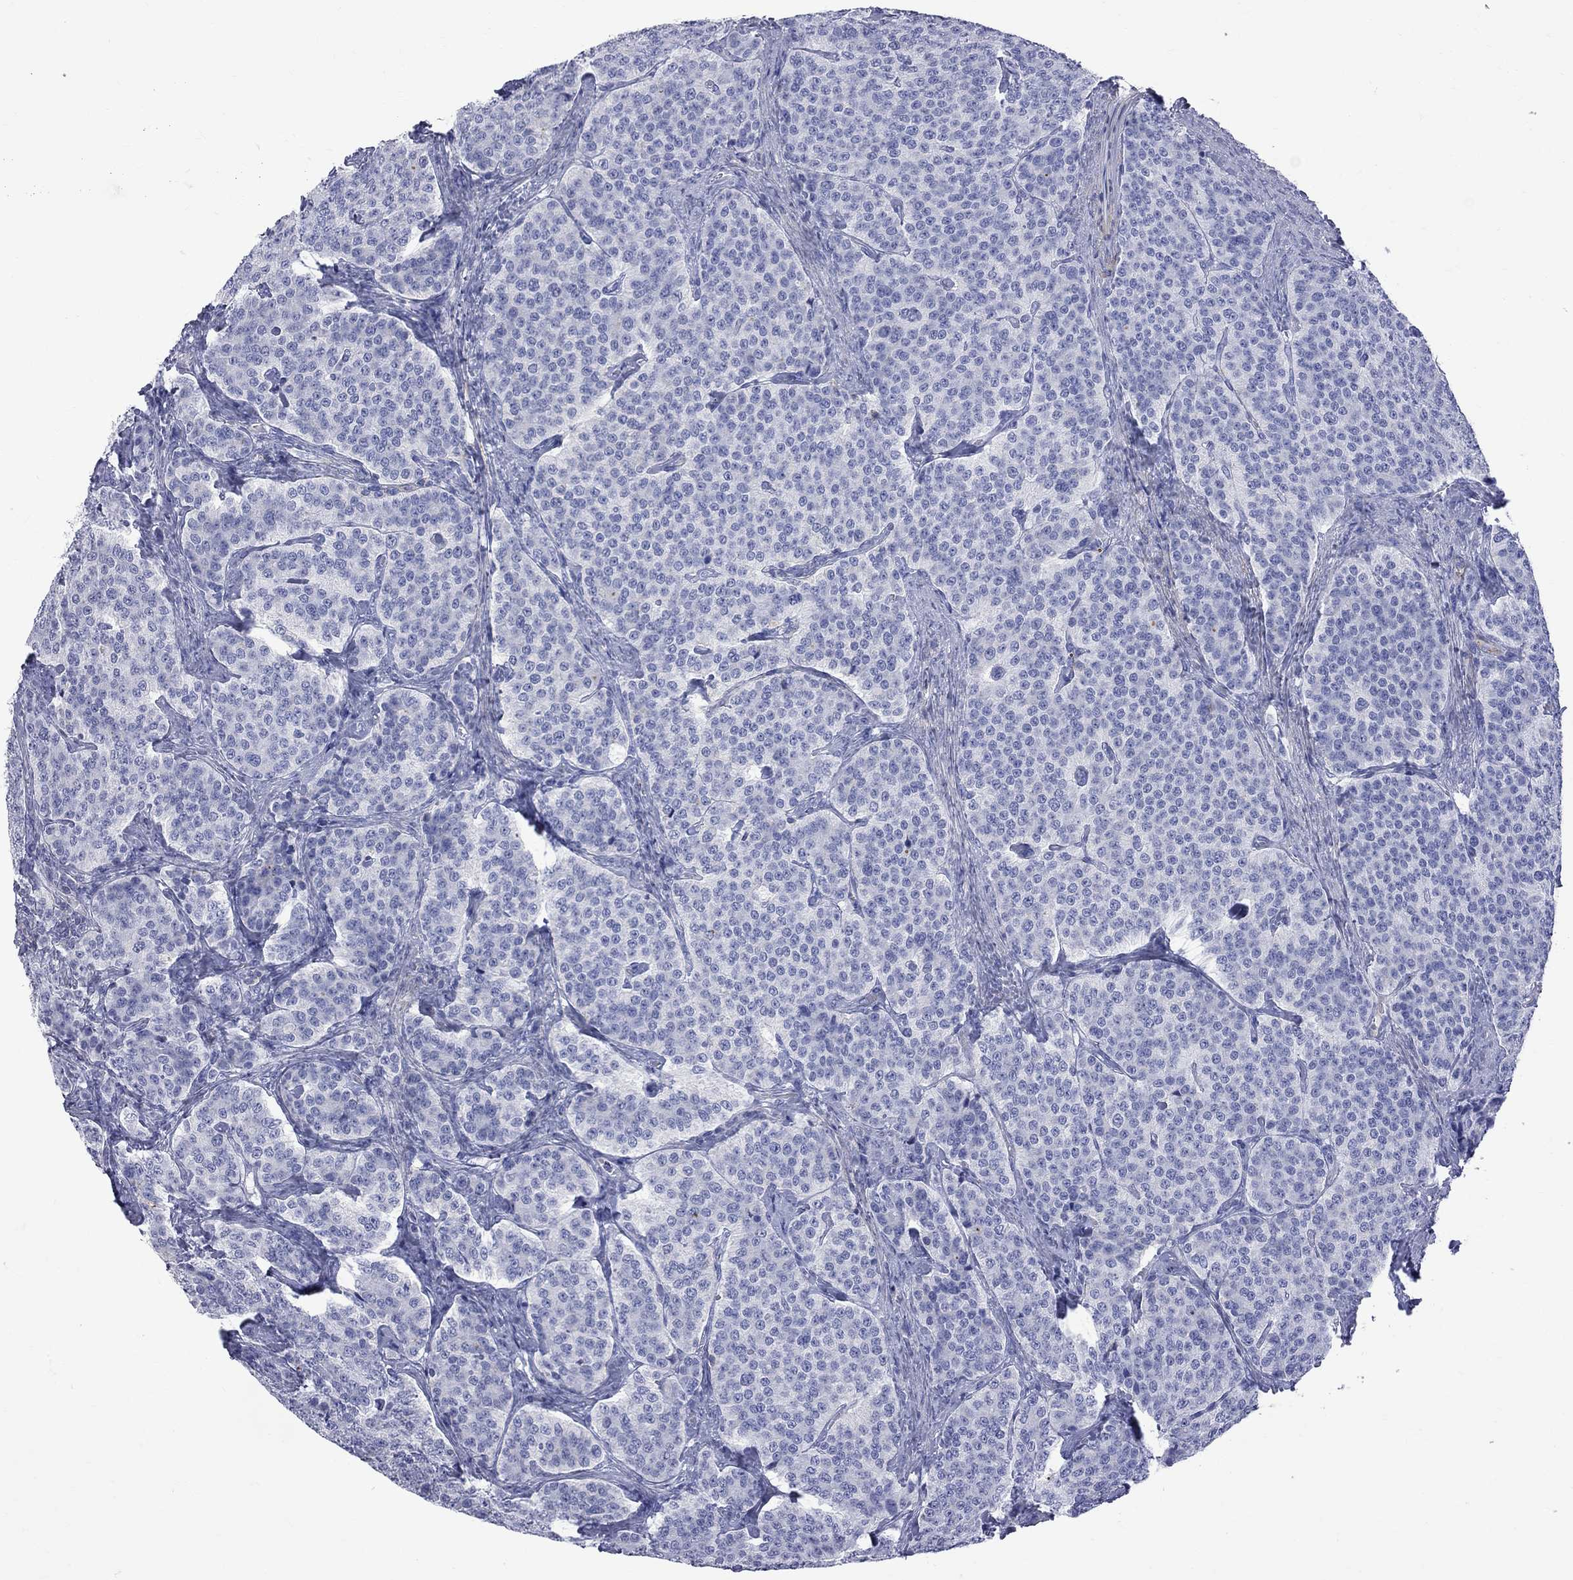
{"staining": {"intensity": "negative", "quantity": "none", "location": "none"}, "tissue": "carcinoid", "cell_type": "Tumor cells", "image_type": "cancer", "snomed": [{"axis": "morphology", "description": "Carcinoid, malignant, NOS"}, {"axis": "topography", "description": "Small intestine"}], "caption": "Tumor cells show no significant protein staining in carcinoid.", "gene": "S100A3", "patient": {"sex": "female", "age": 58}}